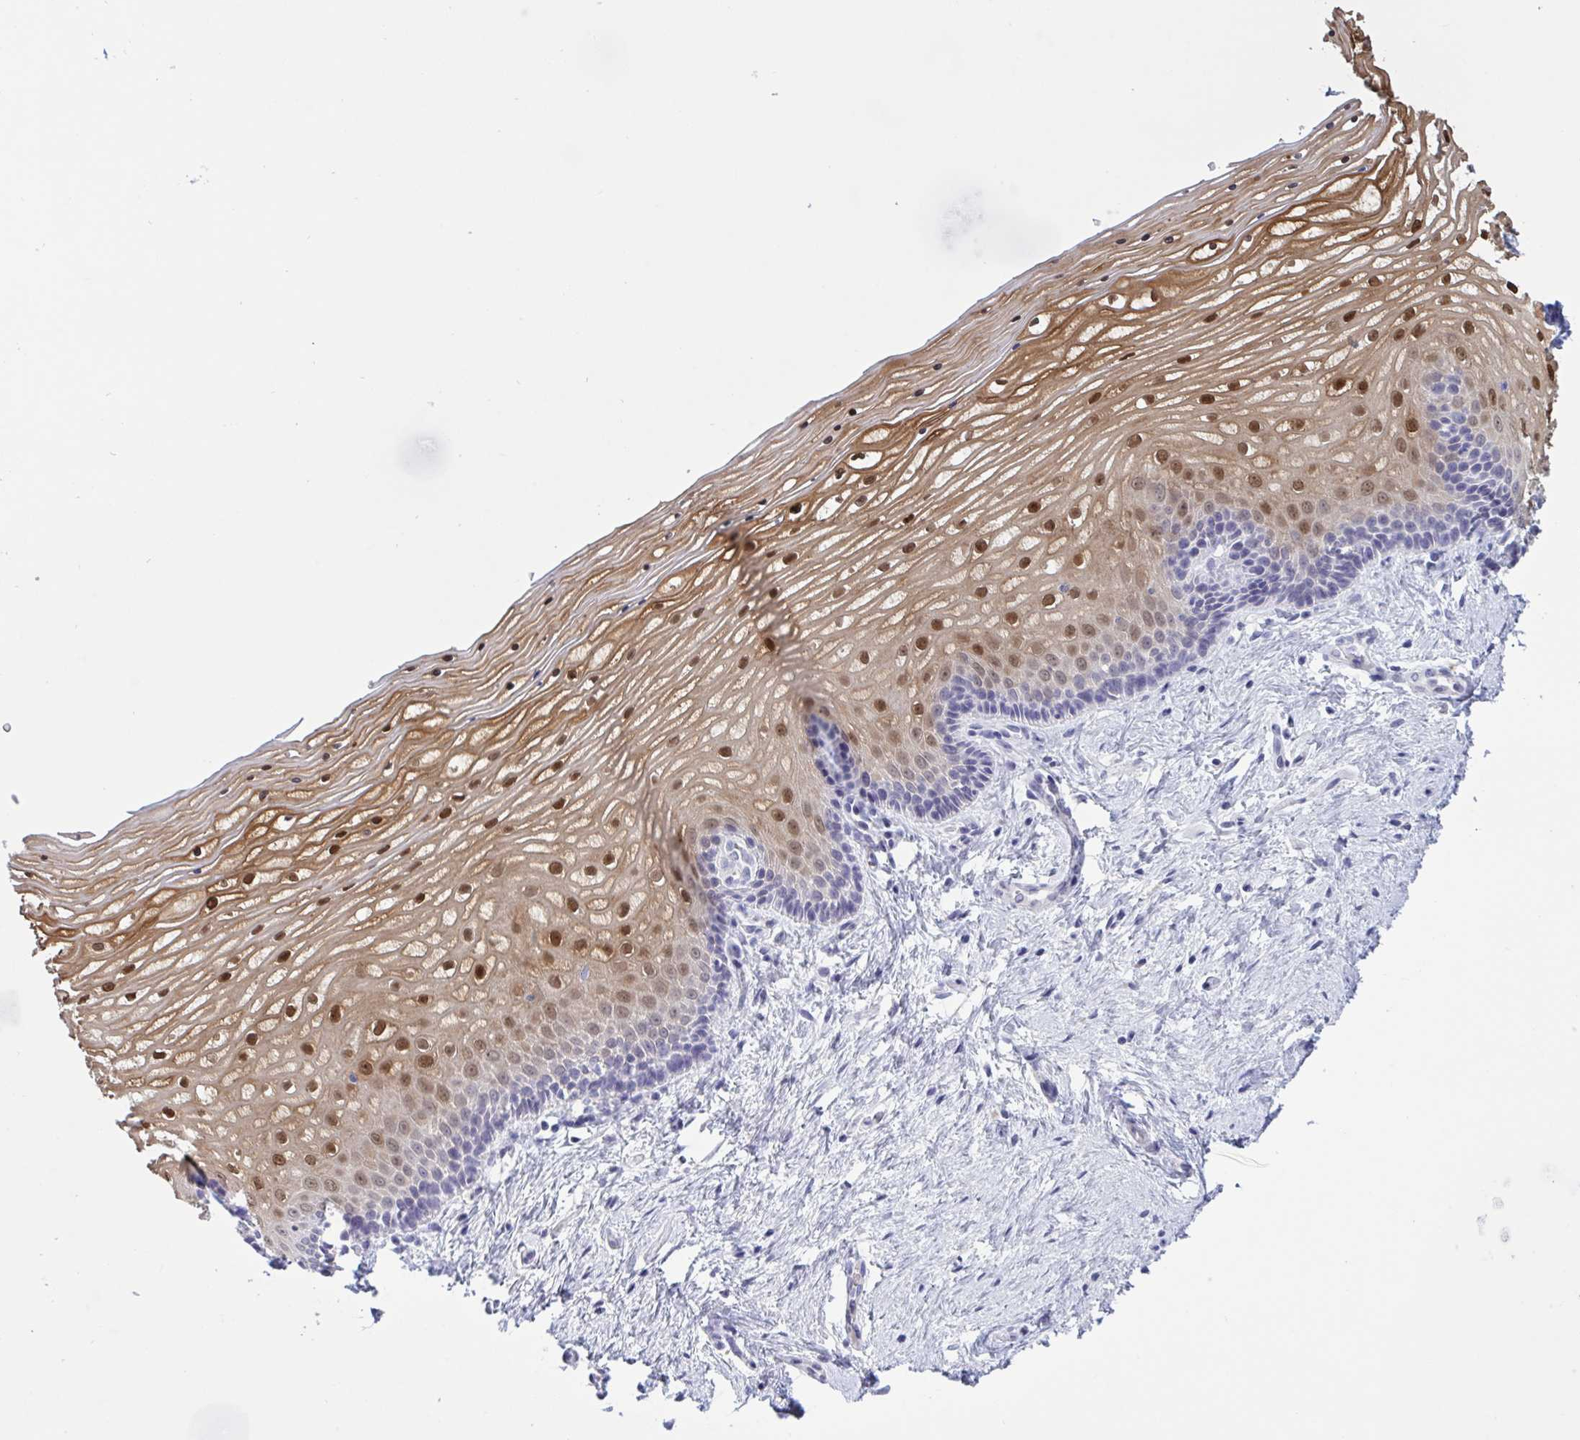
{"staining": {"intensity": "strong", "quantity": "25%-75%", "location": "cytoplasmic/membranous,nuclear"}, "tissue": "vagina", "cell_type": "Squamous epithelial cells", "image_type": "normal", "snomed": [{"axis": "morphology", "description": "Normal tissue, NOS"}, {"axis": "topography", "description": "Vagina"}], "caption": "Immunohistochemistry staining of normal vagina, which shows high levels of strong cytoplasmic/membranous,nuclear staining in approximately 25%-75% of squamous epithelial cells indicating strong cytoplasmic/membranous,nuclear protein expression. The staining was performed using DAB (3,3'-diaminobenzidine) (brown) for protein detection and nuclei were counterstained in hematoxylin (blue).", "gene": "SERPINB13", "patient": {"sex": "female", "age": 45}}